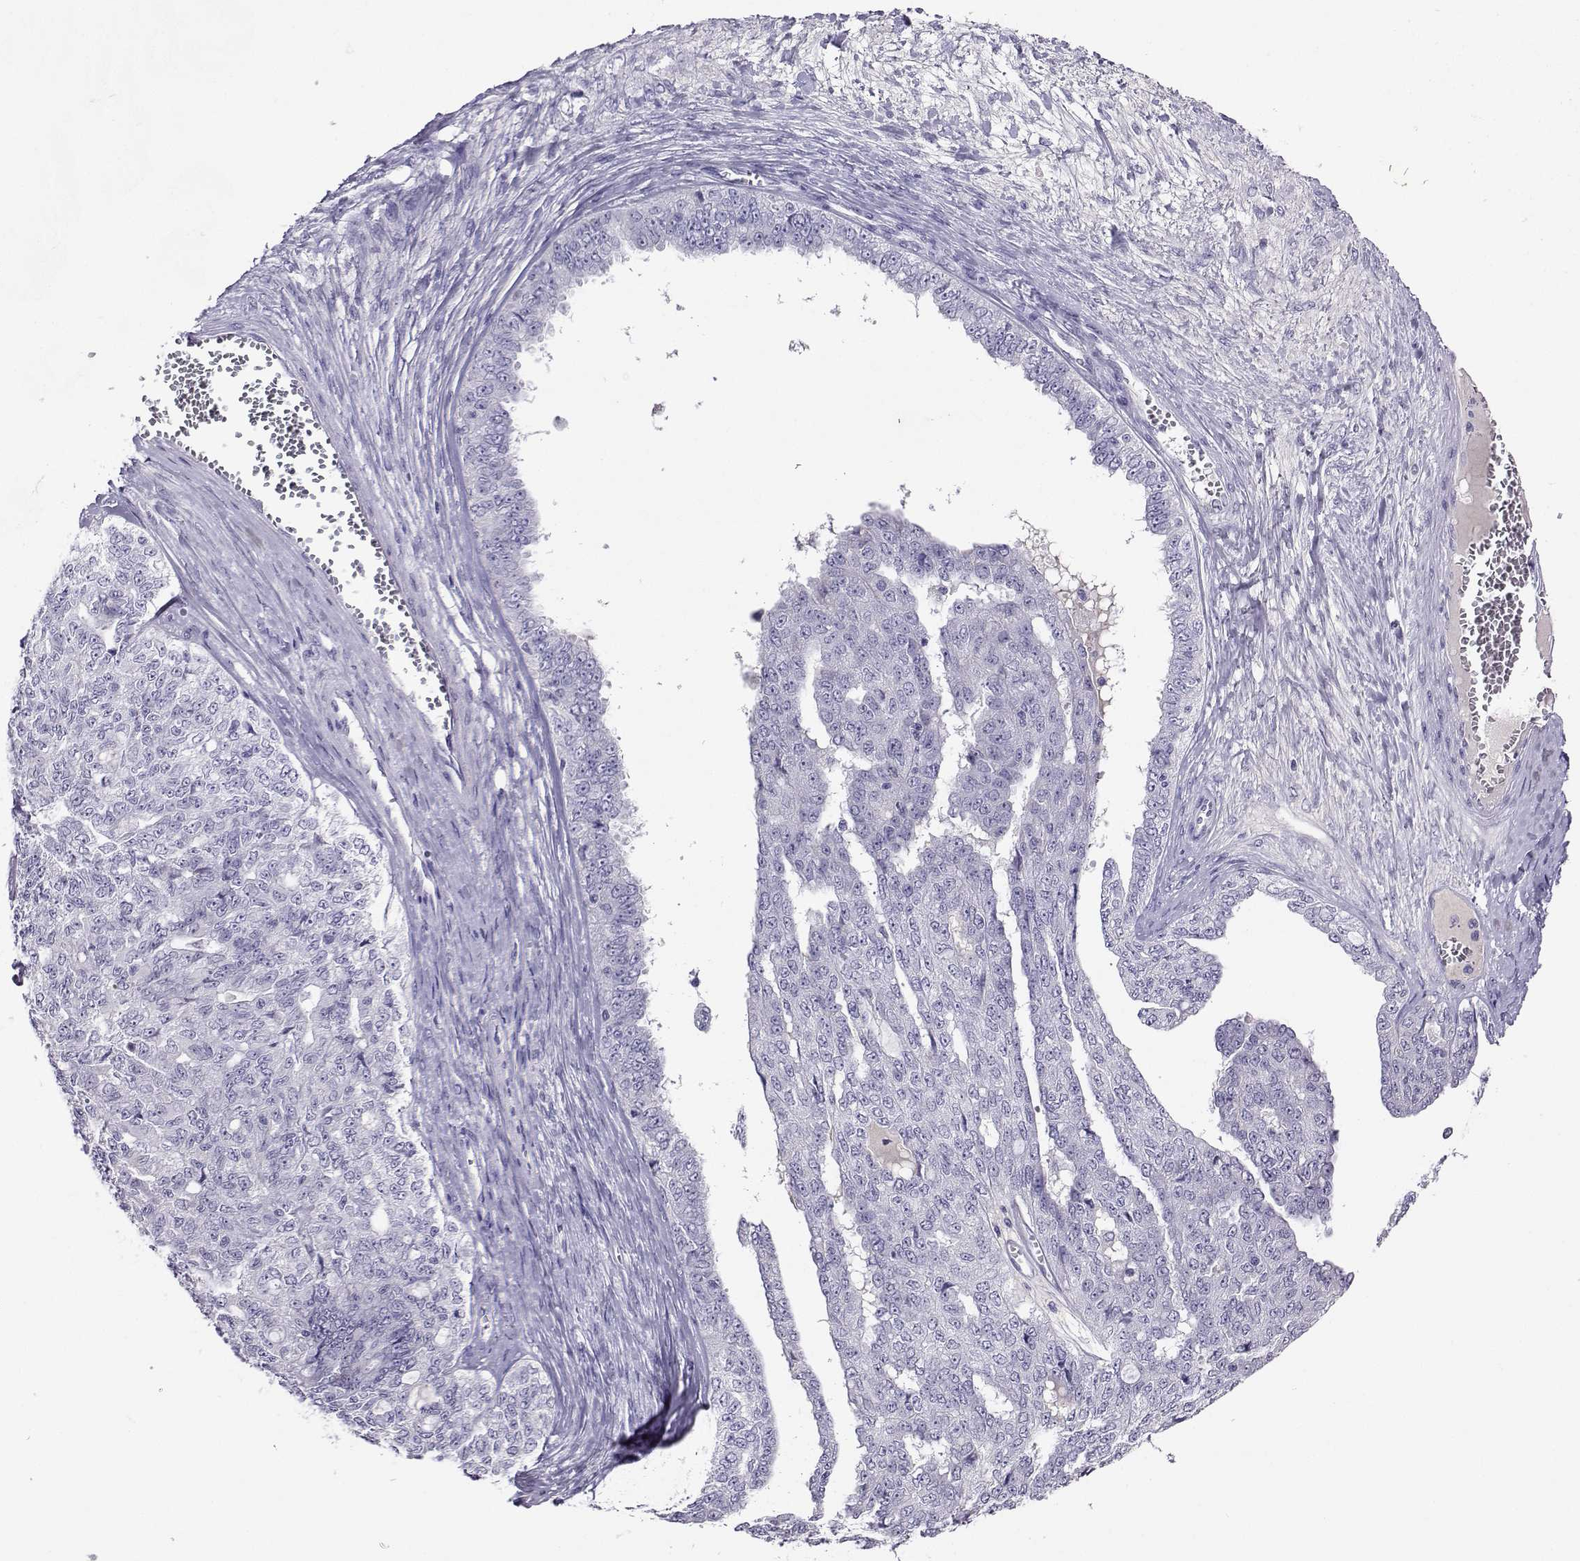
{"staining": {"intensity": "negative", "quantity": "none", "location": "none"}, "tissue": "ovarian cancer", "cell_type": "Tumor cells", "image_type": "cancer", "snomed": [{"axis": "morphology", "description": "Cystadenocarcinoma, serous, NOS"}, {"axis": "topography", "description": "Ovary"}], "caption": "This is an immunohistochemistry photomicrograph of human ovarian cancer (serous cystadenocarcinoma). There is no staining in tumor cells.", "gene": "GRIK4", "patient": {"sex": "female", "age": 71}}